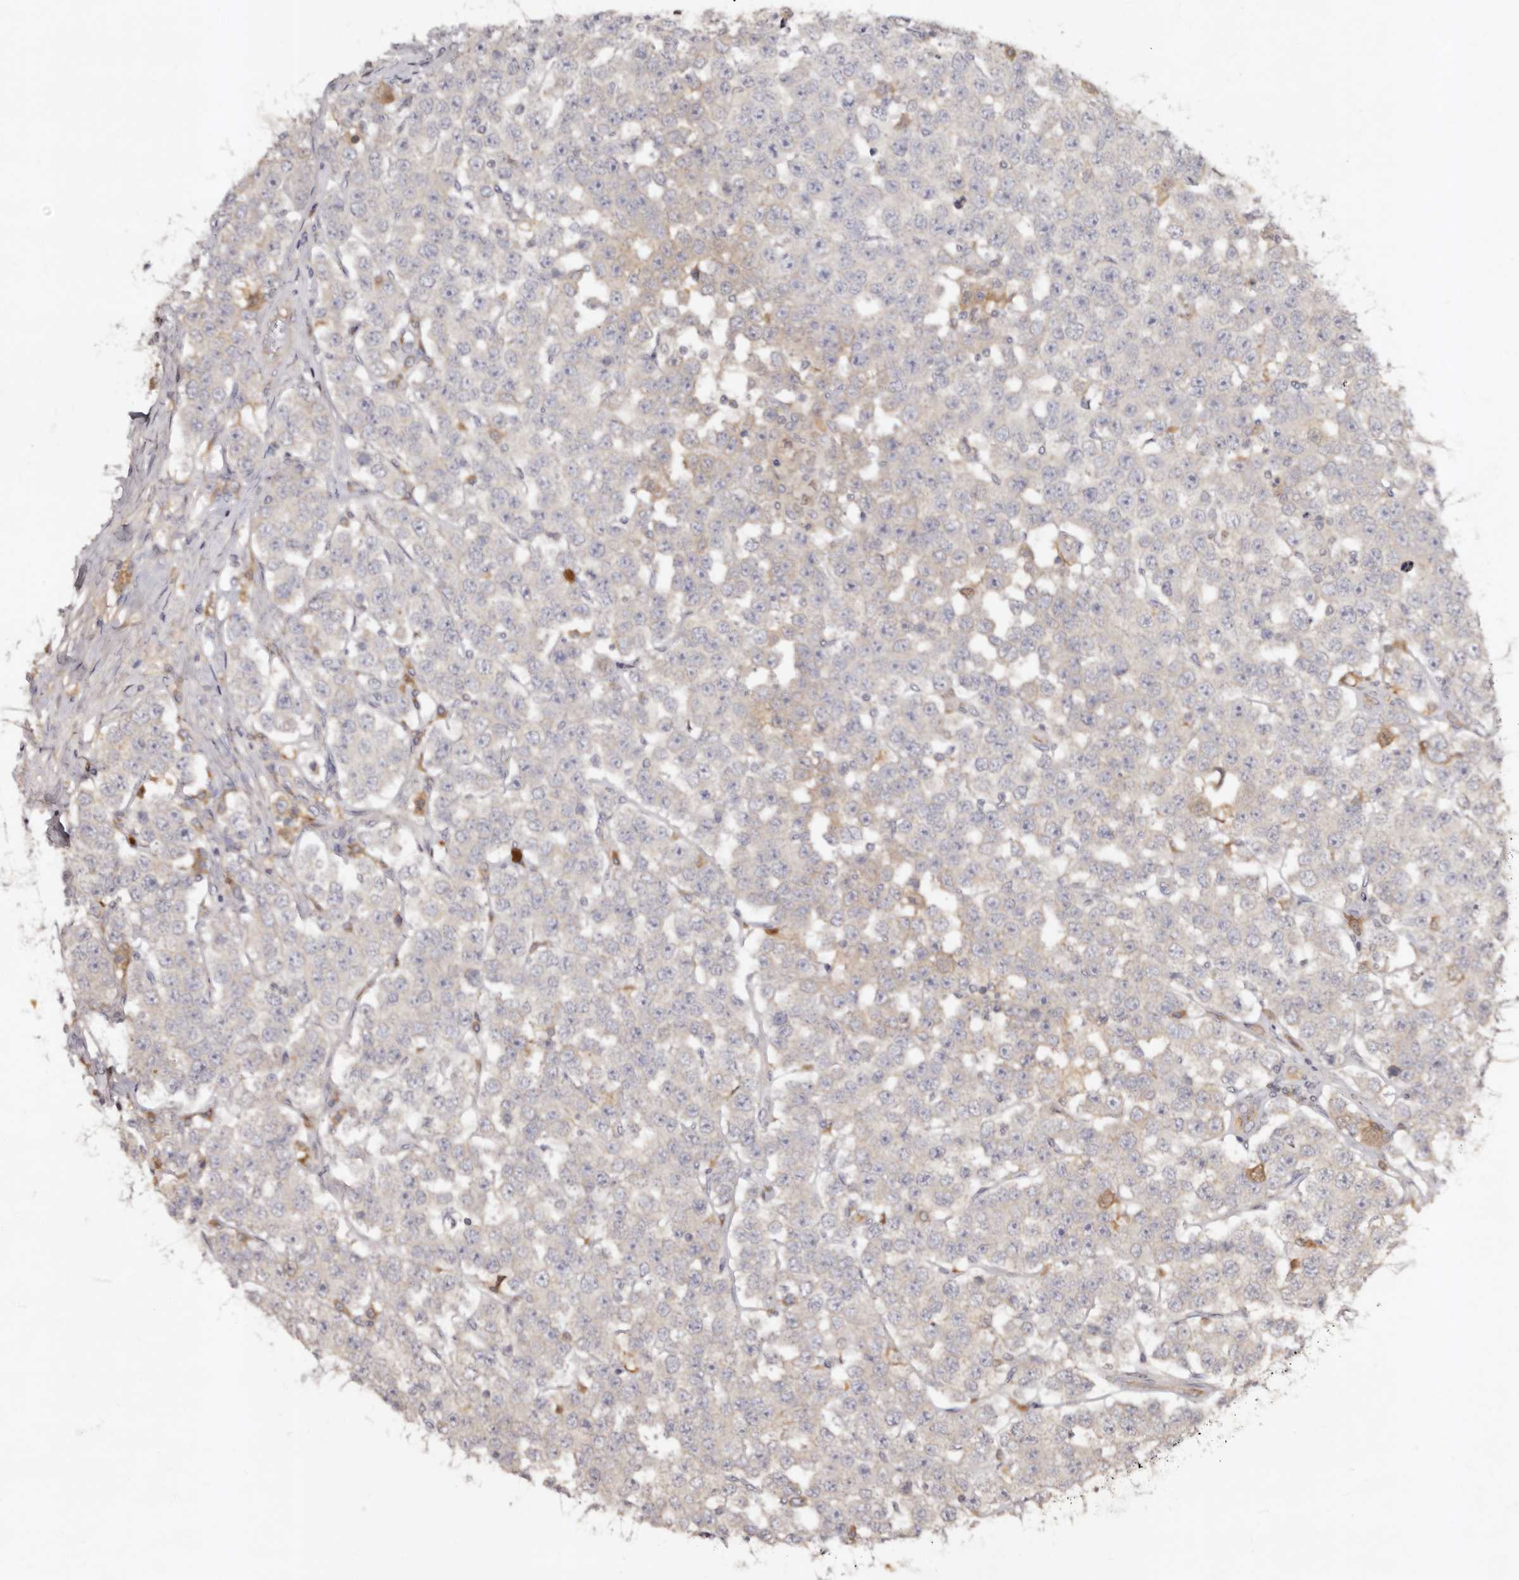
{"staining": {"intensity": "negative", "quantity": "none", "location": "none"}, "tissue": "testis cancer", "cell_type": "Tumor cells", "image_type": "cancer", "snomed": [{"axis": "morphology", "description": "Seminoma, NOS"}, {"axis": "topography", "description": "Testis"}], "caption": "Immunohistochemistry (IHC) of testis cancer (seminoma) exhibits no staining in tumor cells. (DAB (3,3'-diaminobenzidine) immunohistochemistry (IHC), high magnification).", "gene": "LCORL", "patient": {"sex": "male", "age": 28}}